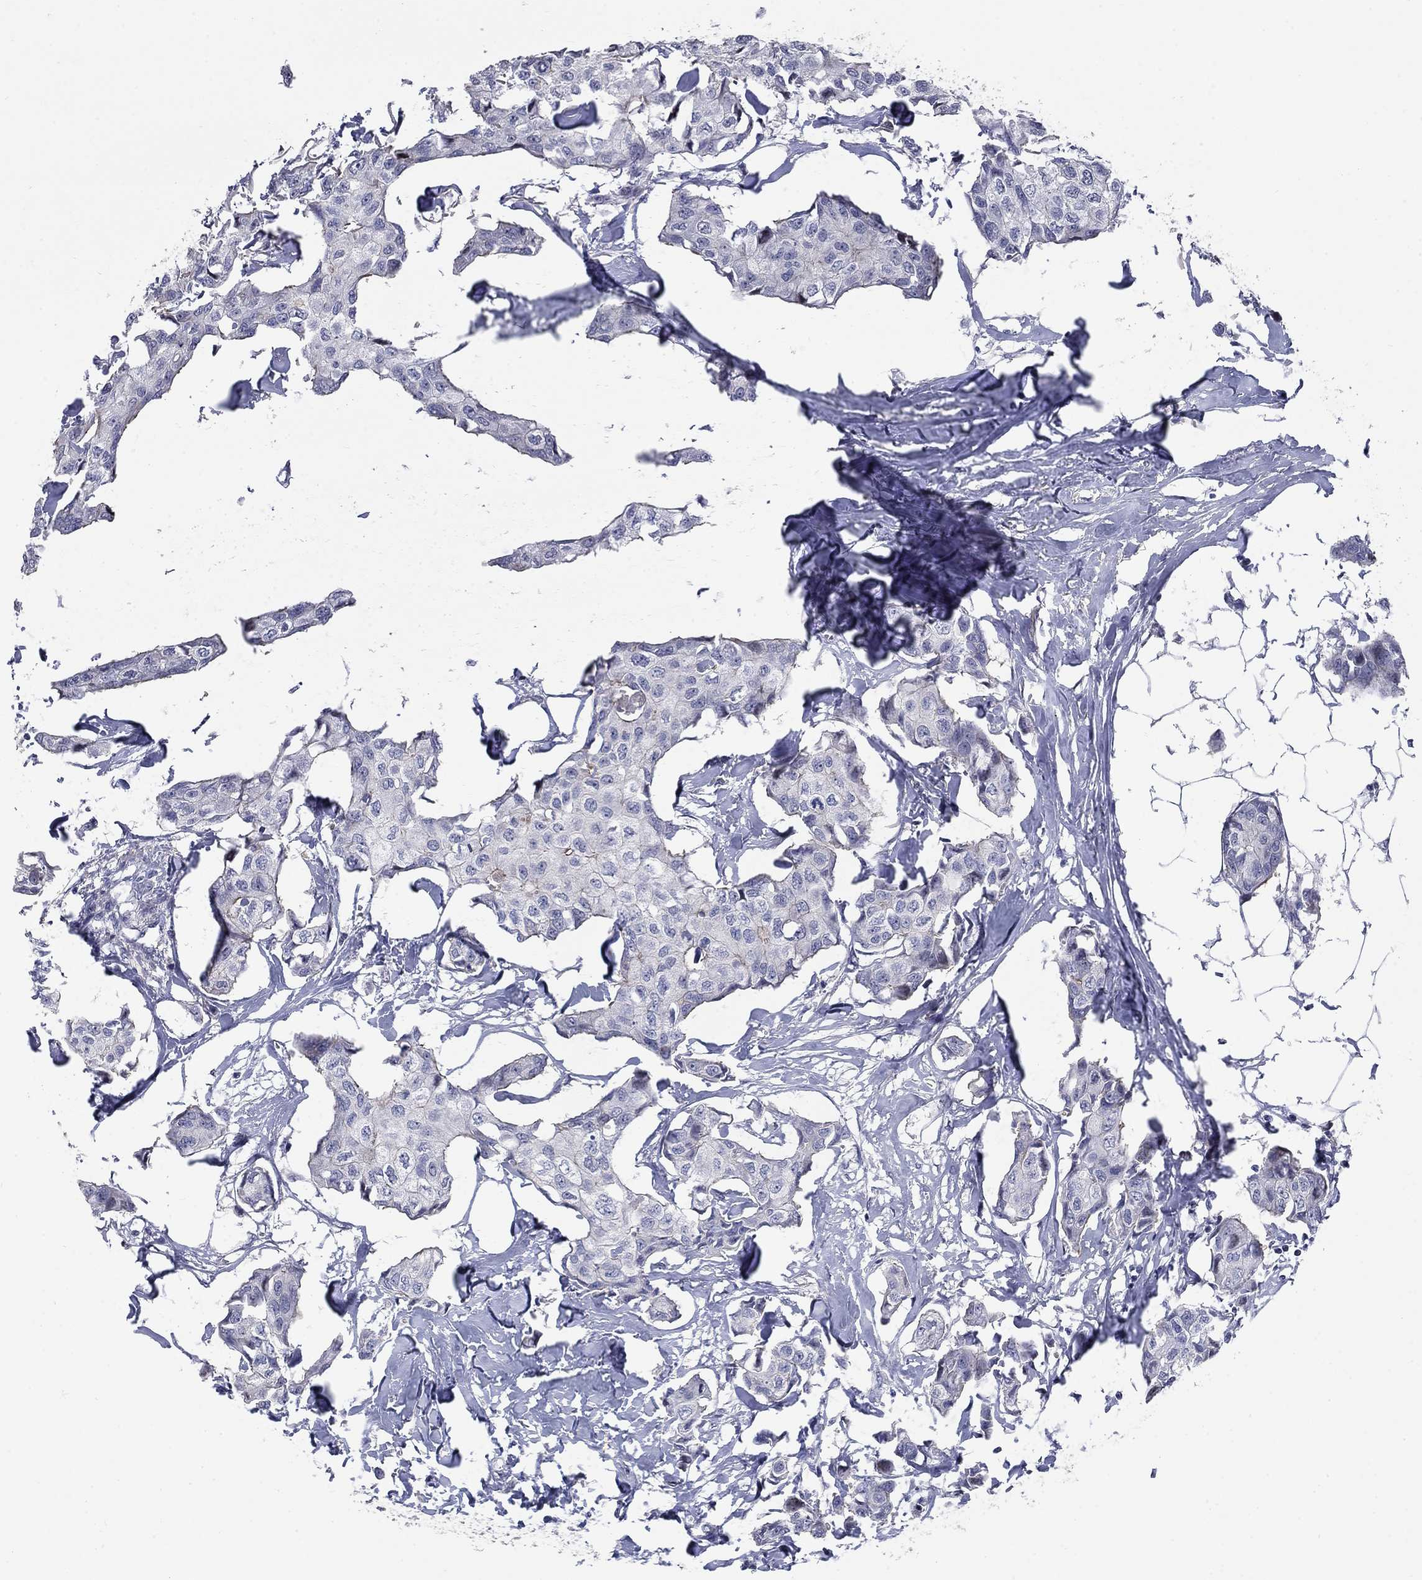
{"staining": {"intensity": "negative", "quantity": "none", "location": "none"}, "tissue": "breast cancer", "cell_type": "Tumor cells", "image_type": "cancer", "snomed": [{"axis": "morphology", "description": "Duct carcinoma"}, {"axis": "topography", "description": "Breast"}], "caption": "Immunohistochemistry (IHC) photomicrograph of breast infiltrating ductal carcinoma stained for a protein (brown), which reveals no positivity in tumor cells.", "gene": "SLC1A1", "patient": {"sex": "female", "age": 80}}